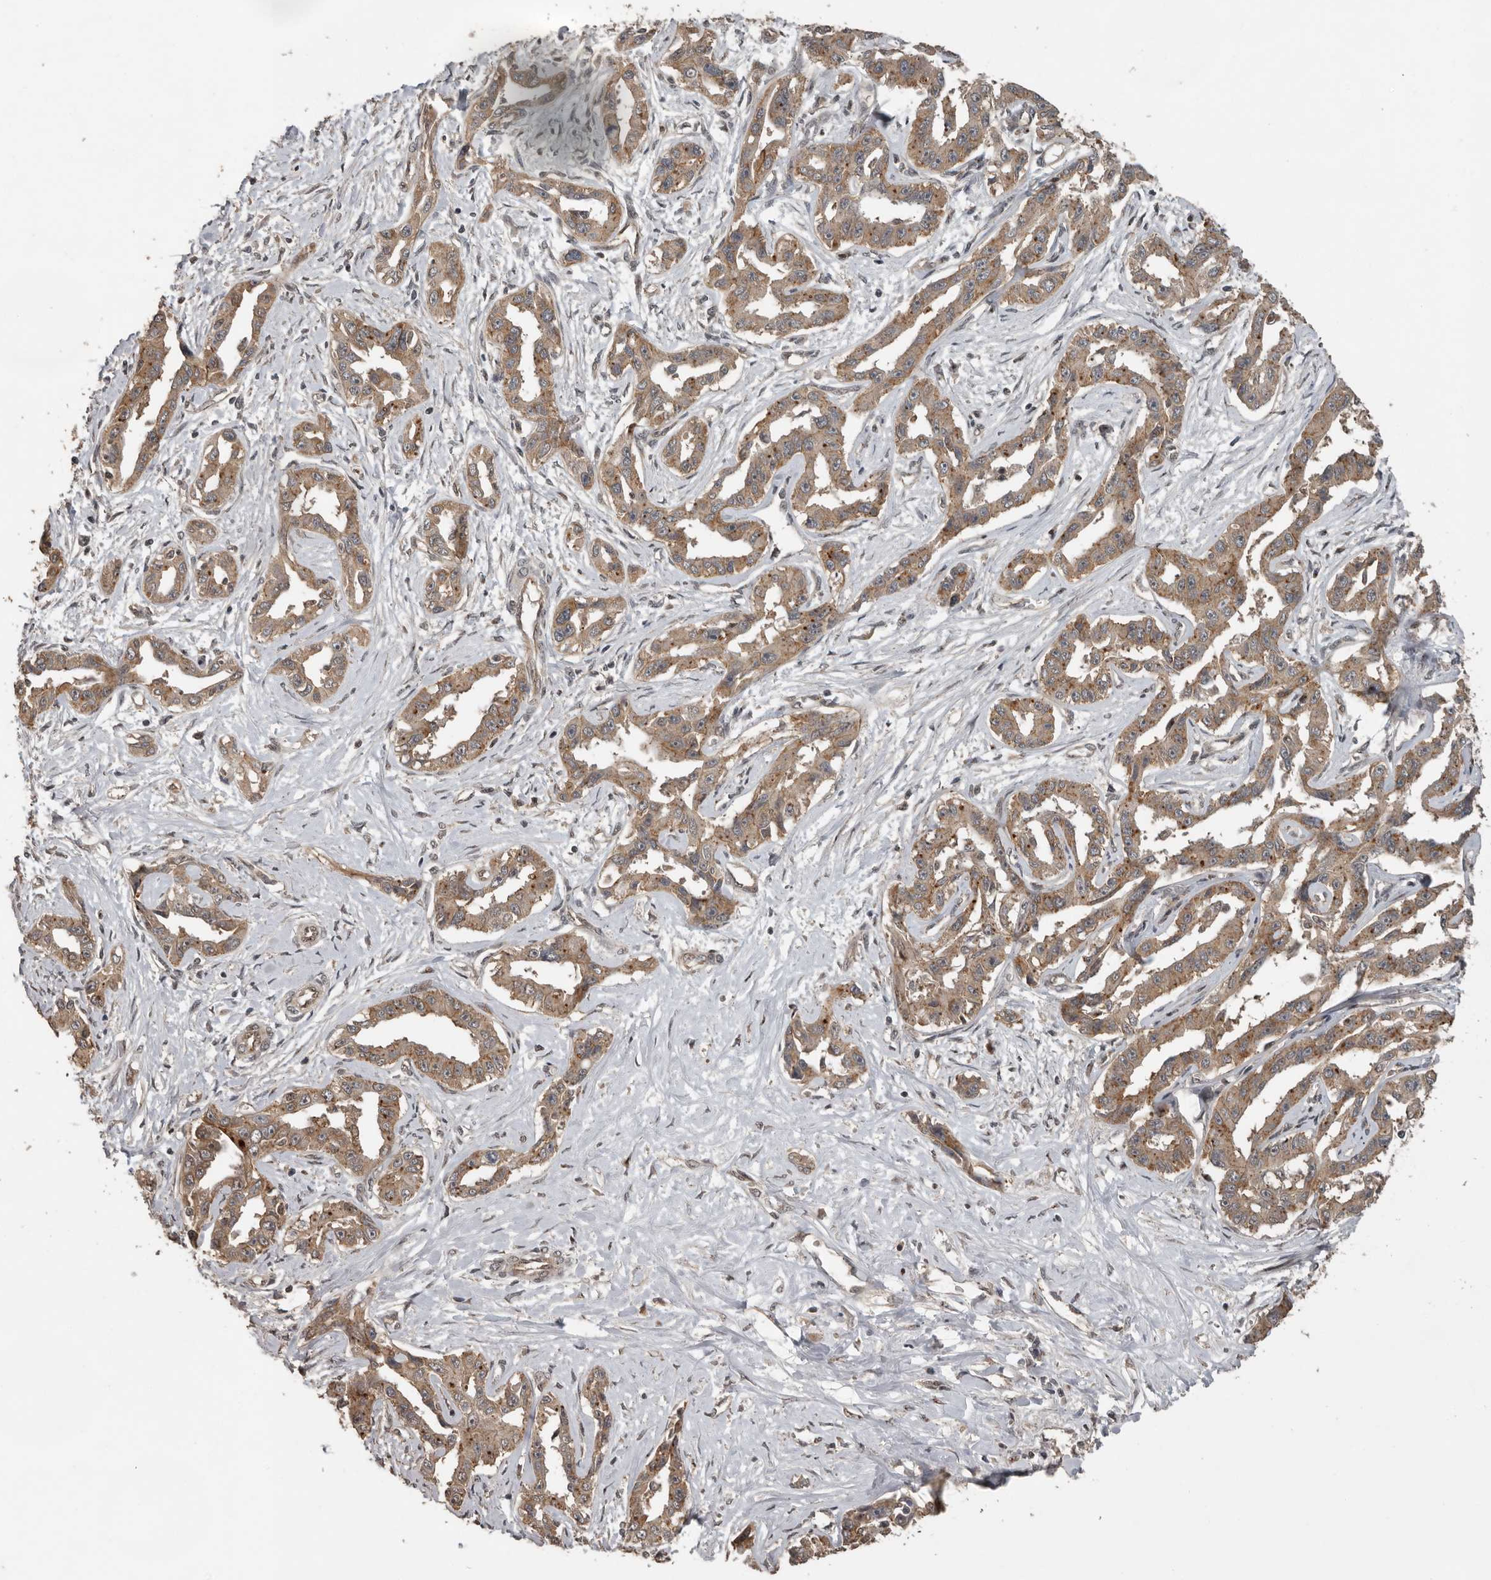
{"staining": {"intensity": "weak", "quantity": ">75%", "location": "cytoplasmic/membranous"}, "tissue": "liver cancer", "cell_type": "Tumor cells", "image_type": "cancer", "snomed": [{"axis": "morphology", "description": "Cholangiocarcinoma"}, {"axis": "topography", "description": "Liver"}], "caption": "Immunohistochemical staining of liver cholangiocarcinoma demonstrates low levels of weak cytoplasmic/membranous expression in about >75% of tumor cells. The protein of interest is shown in brown color, while the nuclei are stained blue.", "gene": "CEP350", "patient": {"sex": "male", "age": 59}}